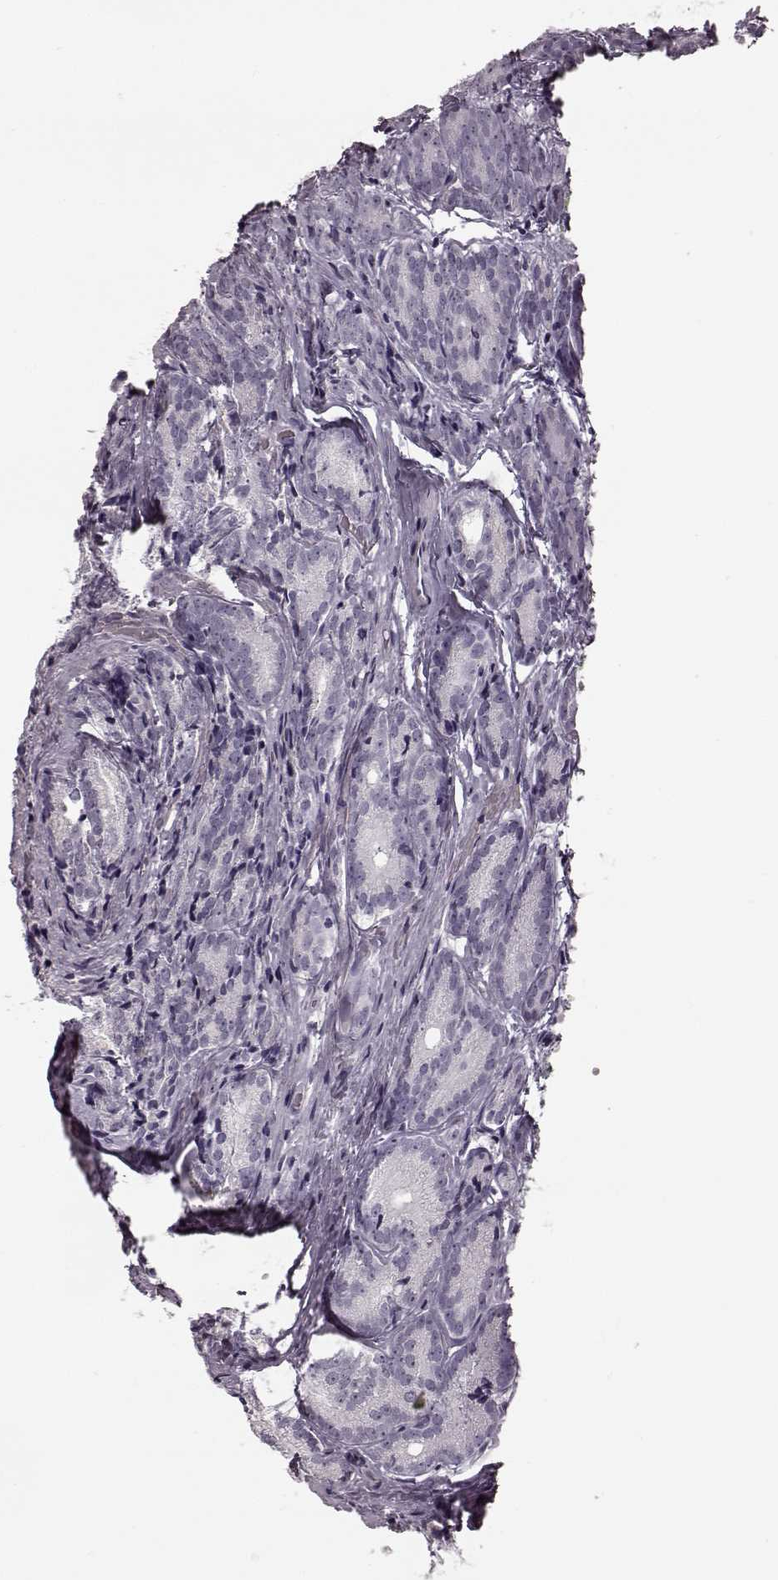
{"staining": {"intensity": "negative", "quantity": "none", "location": "none"}, "tissue": "prostate cancer", "cell_type": "Tumor cells", "image_type": "cancer", "snomed": [{"axis": "morphology", "description": "Adenocarcinoma, NOS"}, {"axis": "topography", "description": "Prostate"}], "caption": "Immunohistochemical staining of human prostate adenocarcinoma displays no significant staining in tumor cells.", "gene": "ZNF433", "patient": {"sex": "male", "age": 71}}